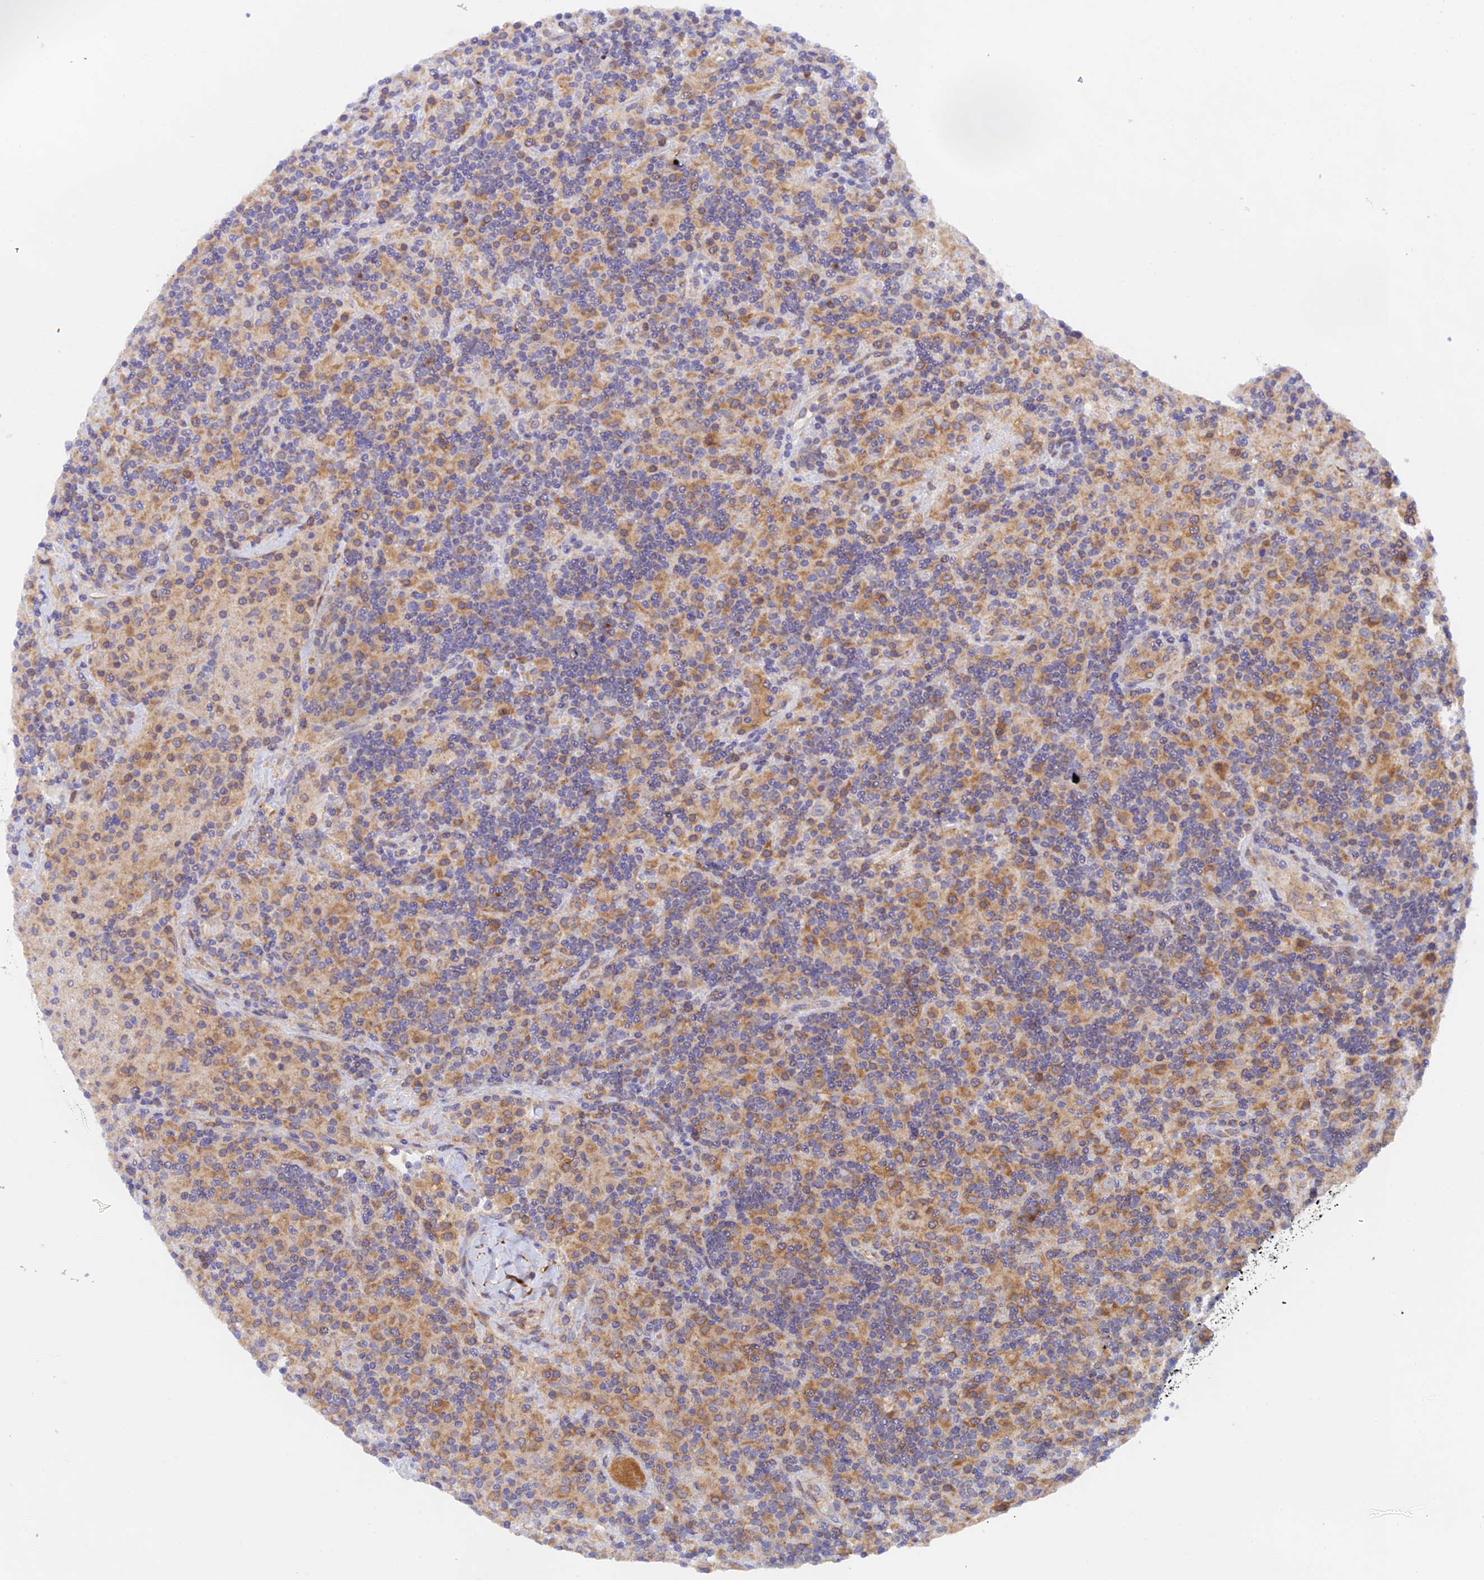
{"staining": {"intensity": "negative", "quantity": "none", "location": "none"}, "tissue": "lymphoma", "cell_type": "Tumor cells", "image_type": "cancer", "snomed": [{"axis": "morphology", "description": "Hodgkin's disease, NOS"}, {"axis": "topography", "description": "Lymph node"}], "caption": "This is an IHC image of human Hodgkin's disease. There is no staining in tumor cells.", "gene": "RANBP6", "patient": {"sex": "male", "age": 70}}